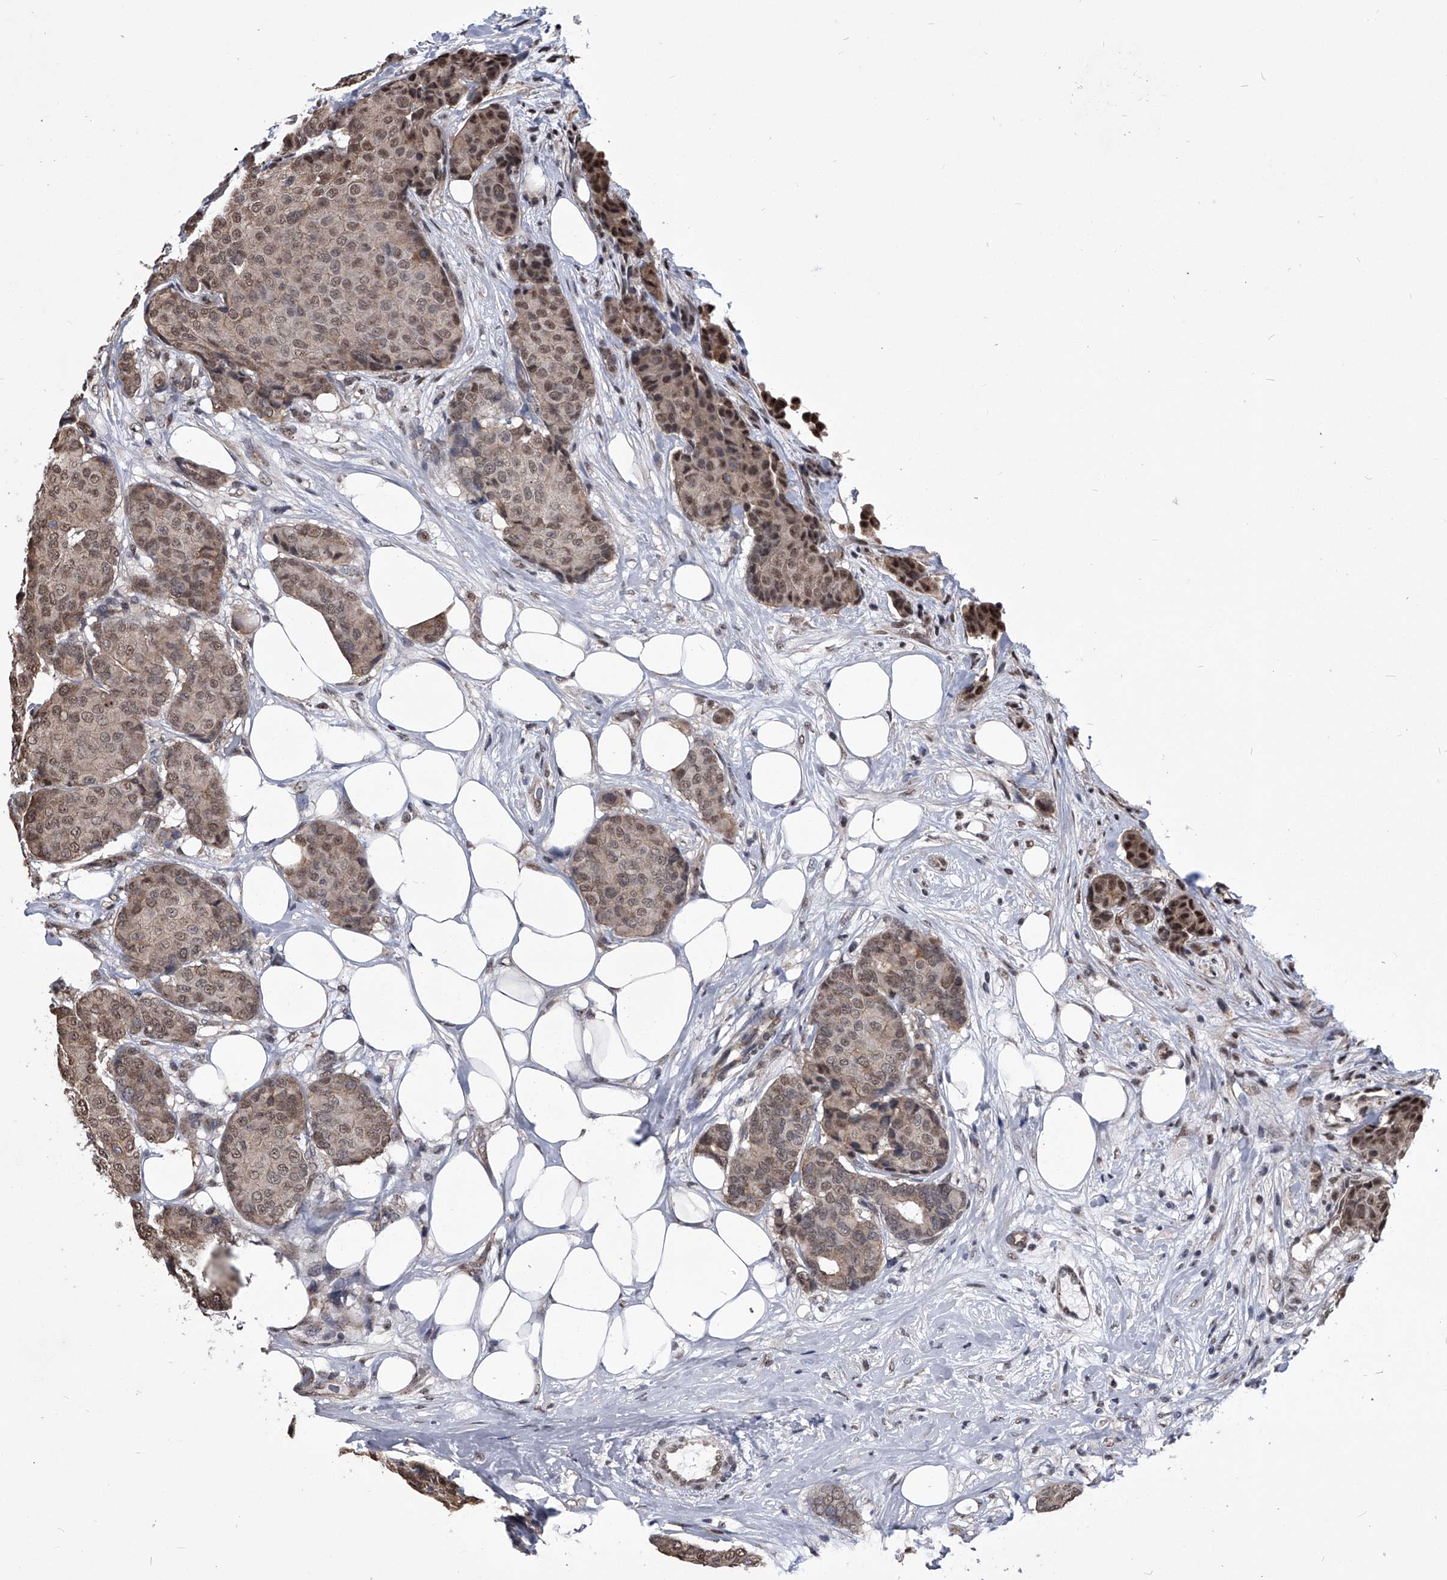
{"staining": {"intensity": "weak", "quantity": ">75%", "location": "cytoplasmic/membranous,nuclear"}, "tissue": "breast cancer", "cell_type": "Tumor cells", "image_type": "cancer", "snomed": [{"axis": "morphology", "description": "Duct carcinoma"}, {"axis": "topography", "description": "Breast"}], "caption": "Breast cancer (intraductal carcinoma) tissue displays weak cytoplasmic/membranous and nuclear expression in about >75% of tumor cells", "gene": "ZNF76", "patient": {"sex": "female", "age": 75}}